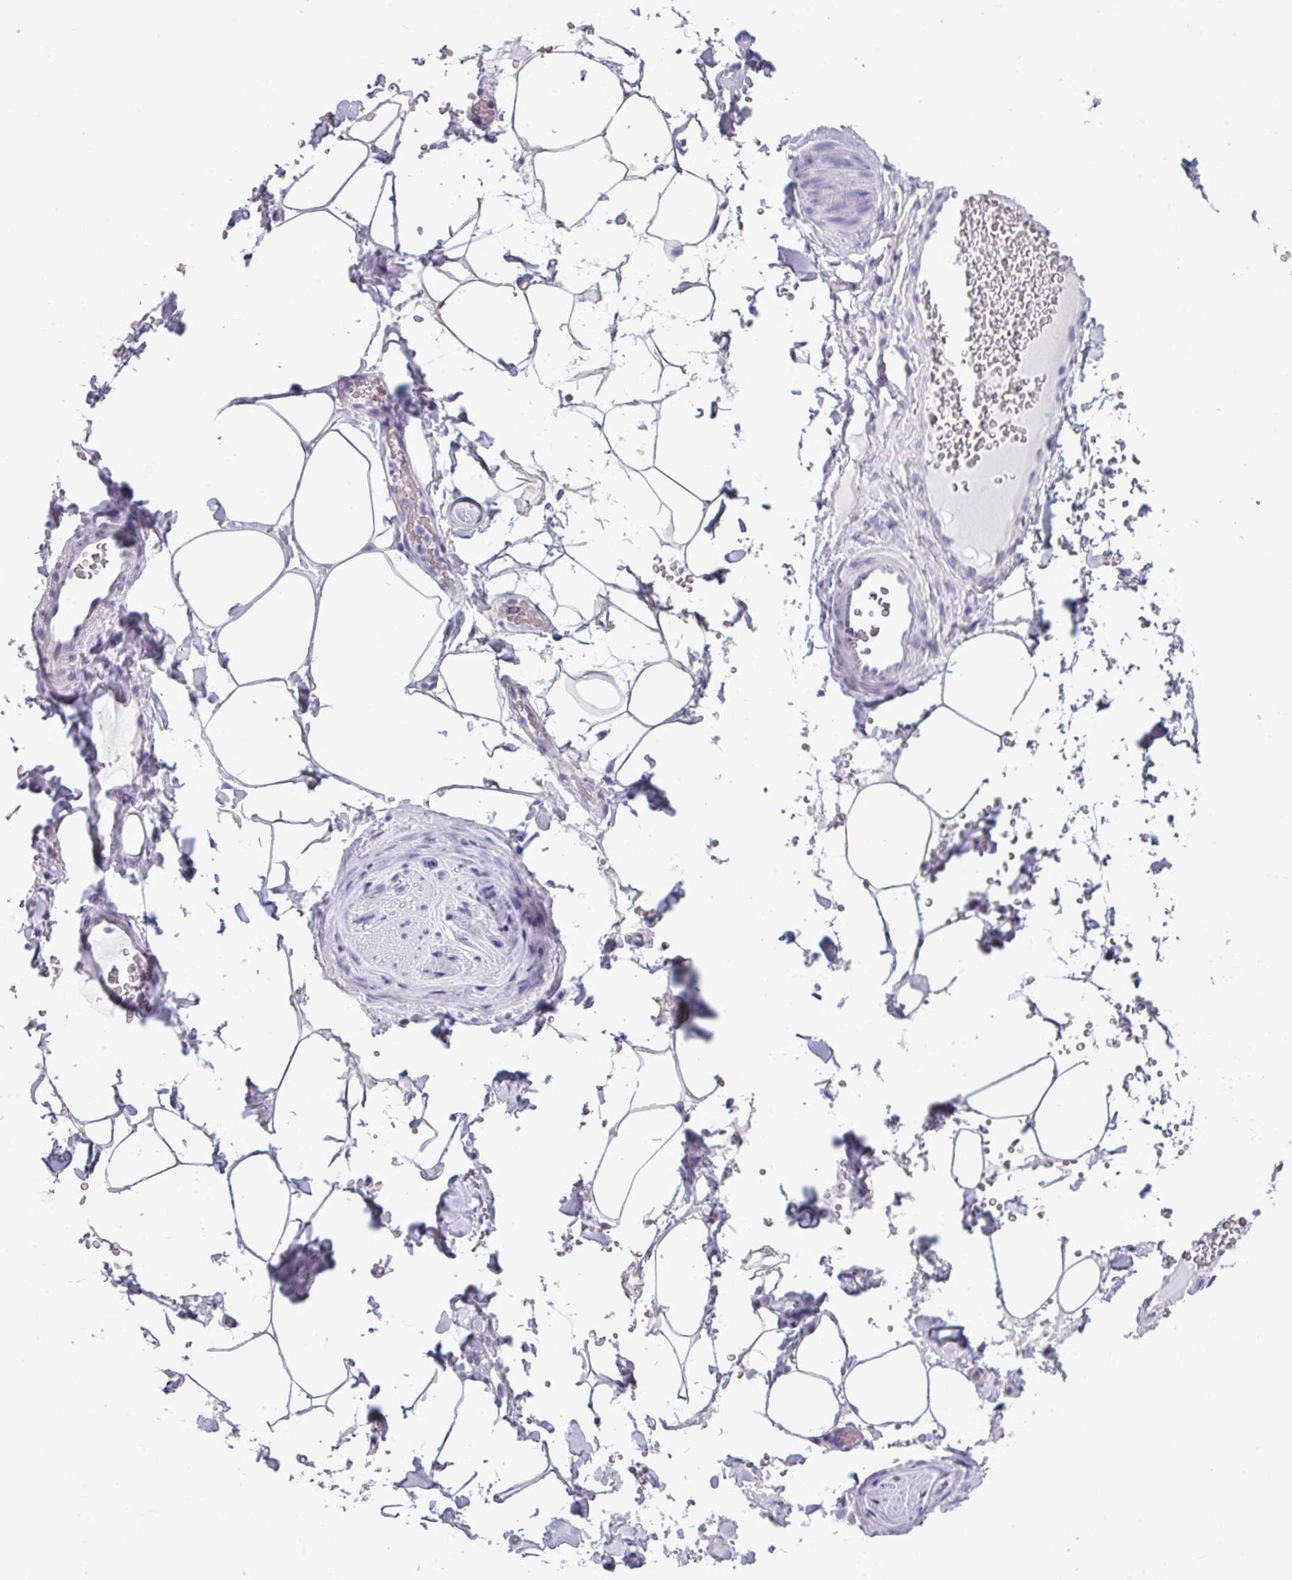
{"staining": {"intensity": "negative", "quantity": "none", "location": "none"}, "tissue": "adipose tissue", "cell_type": "Adipocytes", "image_type": "normal", "snomed": [{"axis": "morphology", "description": "Normal tissue, NOS"}, {"axis": "topography", "description": "Rectum"}, {"axis": "topography", "description": "Peripheral nerve tissue"}], "caption": "Photomicrograph shows no significant protein positivity in adipocytes of benign adipose tissue.", "gene": "SRGAP1", "patient": {"sex": "female", "age": 69}}